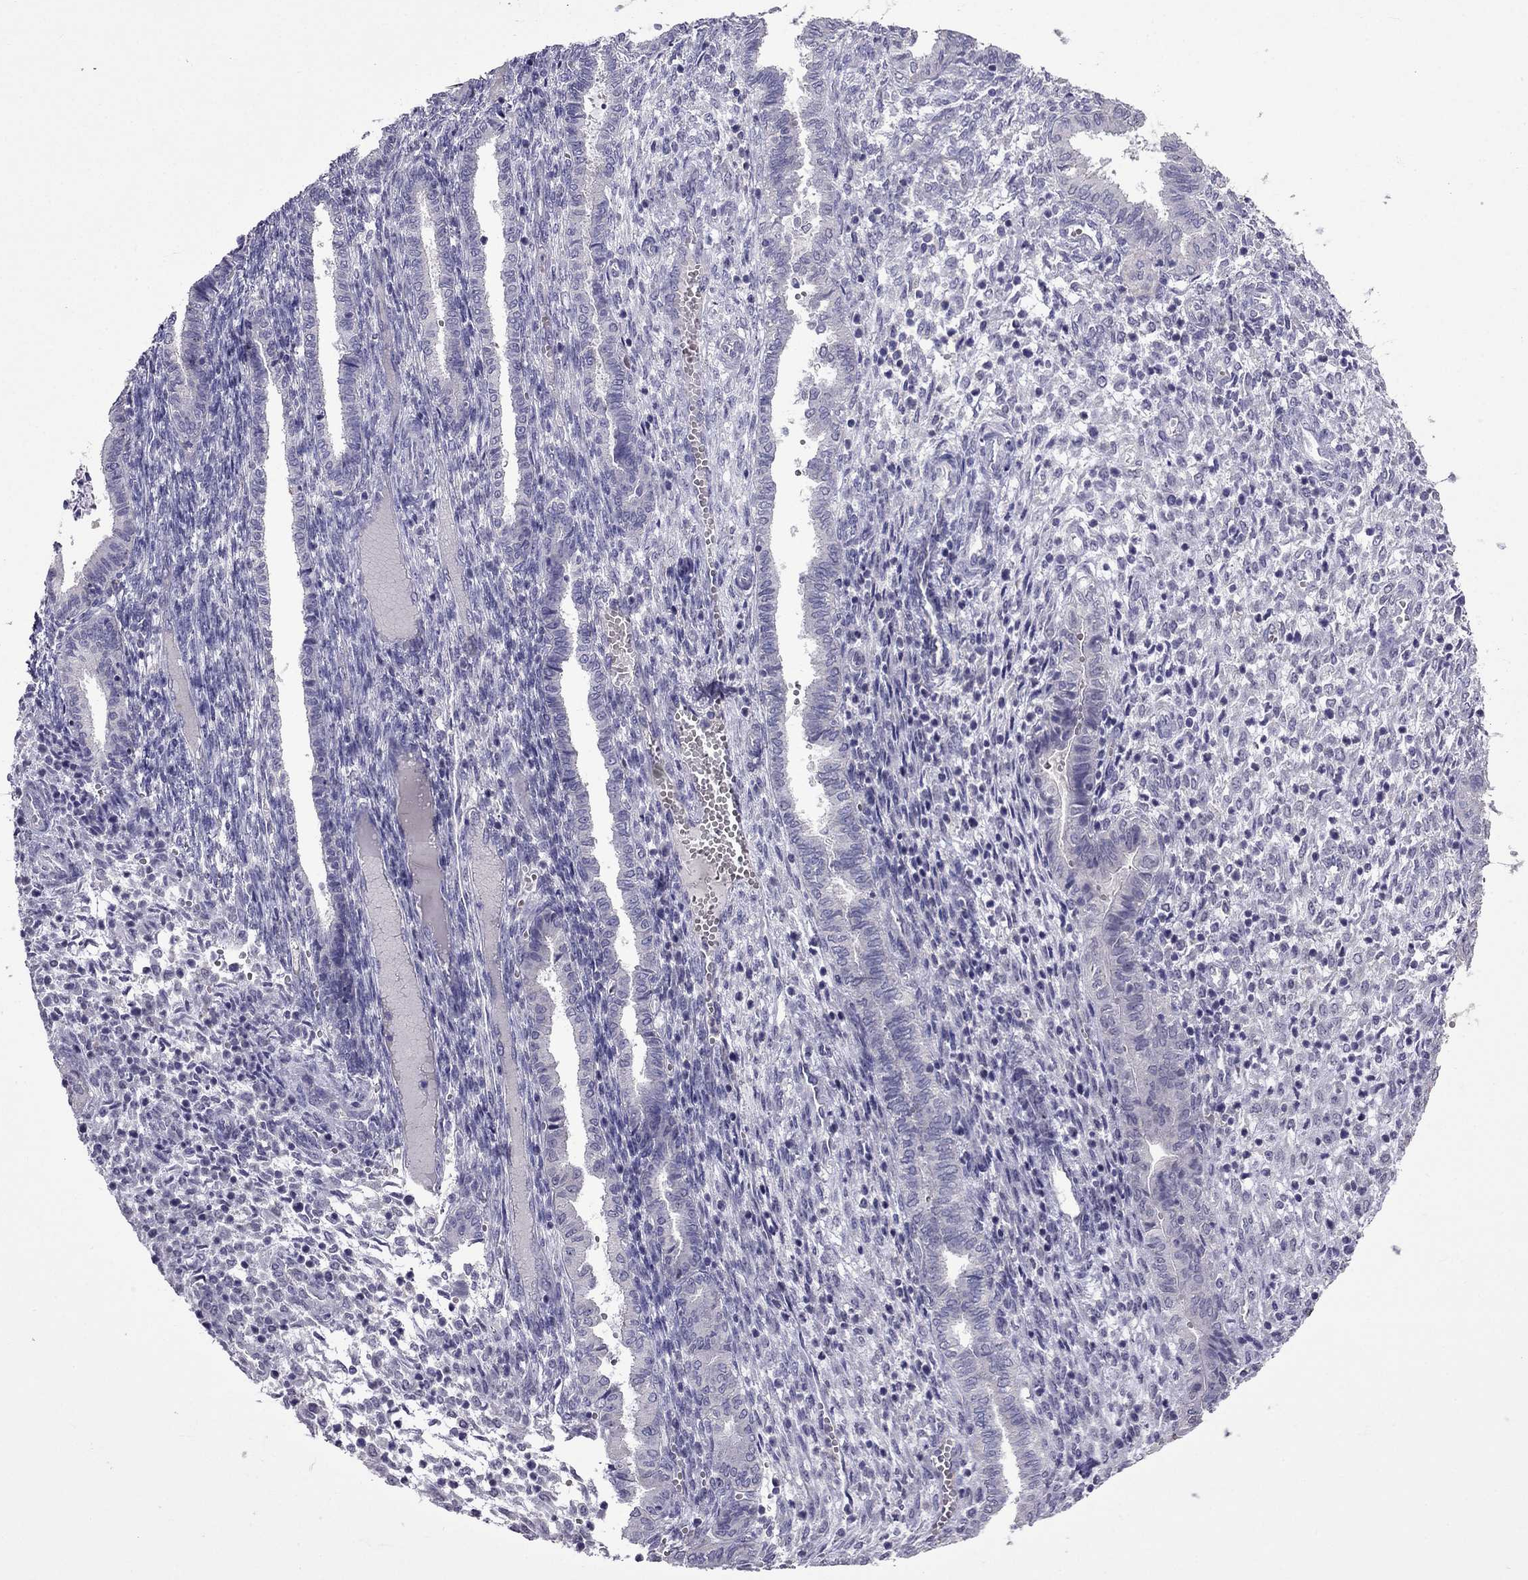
{"staining": {"intensity": "negative", "quantity": "none", "location": "none"}, "tissue": "endometrium", "cell_type": "Cells in endometrial stroma", "image_type": "normal", "snomed": [{"axis": "morphology", "description": "Normal tissue, NOS"}, {"axis": "topography", "description": "Endometrium"}], "caption": "Immunohistochemistry (IHC) photomicrograph of benign endometrium: human endometrium stained with DAB (3,3'-diaminobenzidine) demonstrates no significant protein staining in cells in endometrial stroma.", "gene": "AQP9", "patient": {"sex": "female", "age": 43}}